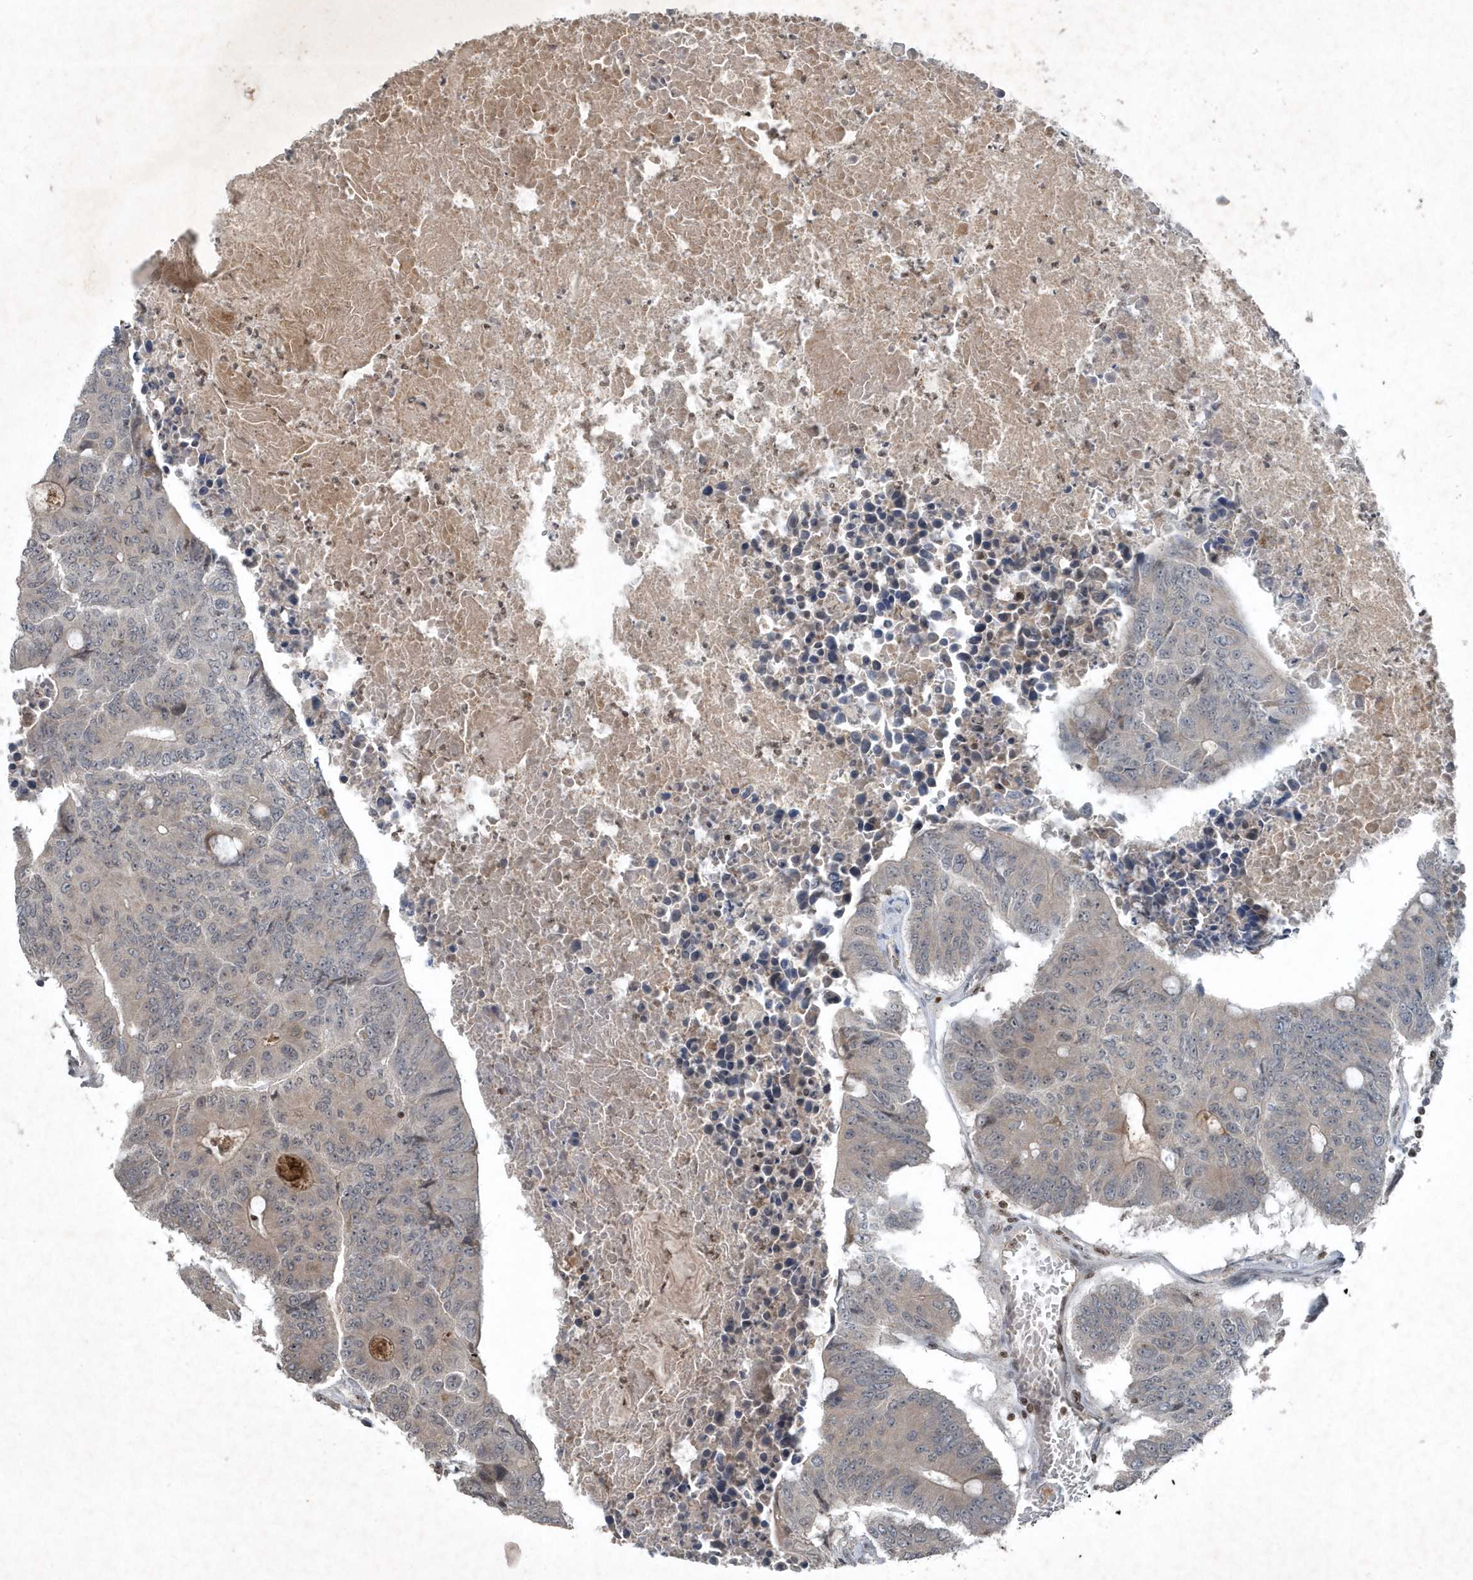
{"staining": {"intensity": "weak", "quantity": "25%-75%", "location": "cytoplasmic/membranous"}, "tissue": "colorectal cancer", "cell_type": "Tumor cells", "image_type": "cancer", "snomed": [{"axis": "morphology", "description": "Adenocarcinoma, NOS"}, {"axis": "topography", "description": "Colon"}], "caption": "Immunohistochemistry of human adenocarcinoma (colorectal) reveals low levels of weak cytoplasmic/membranous positivity in about 25%-75% of tumor cells.", "gene": "QTRT2", "patient": {"sex": "male", "age": 87}}